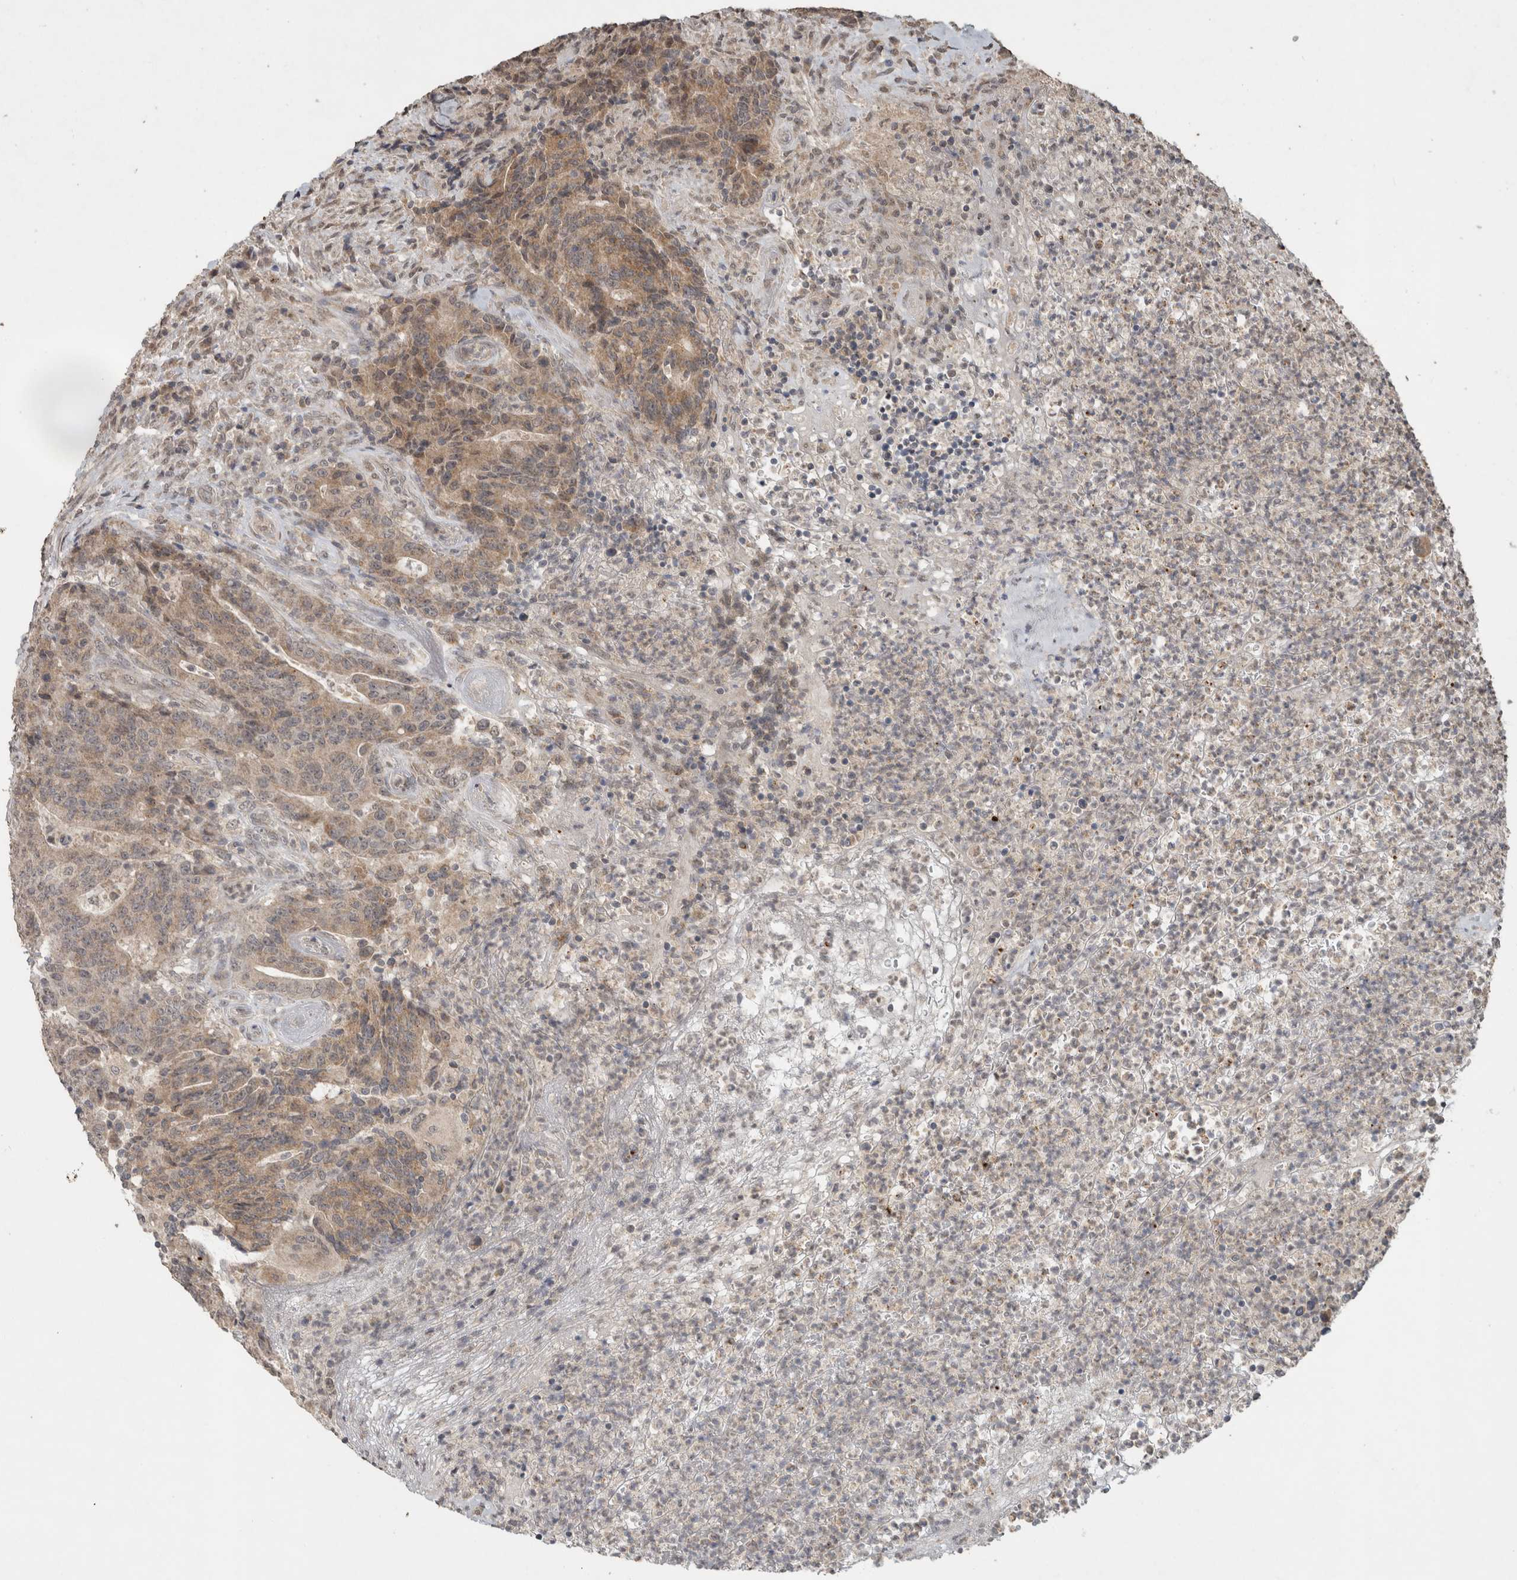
{"staining": {"intensity": "weak", "quantity": ">75%", "location": "cytoplasmic/membranous"}, "tissue": "colorectal cancer", "cell_type": "Tumor cells", "image_type": "cancer", "snomed": [{"axis": "morphology", "description": "Normal tissue, NOS"}, {"axis": "morphology", "description": "Adenocarcinoma, NOS"}, {"axis": "topography", "description": "Colon"}], "caption": "This micrograph reveals IHC staining of colorectal cancer (adenocarcinoma), with low weak cytoplasmic/membranous expression in about >75% of tumor cells.", "gene": "FAM3A", "patient": {"sex": "female", "age": 75}}